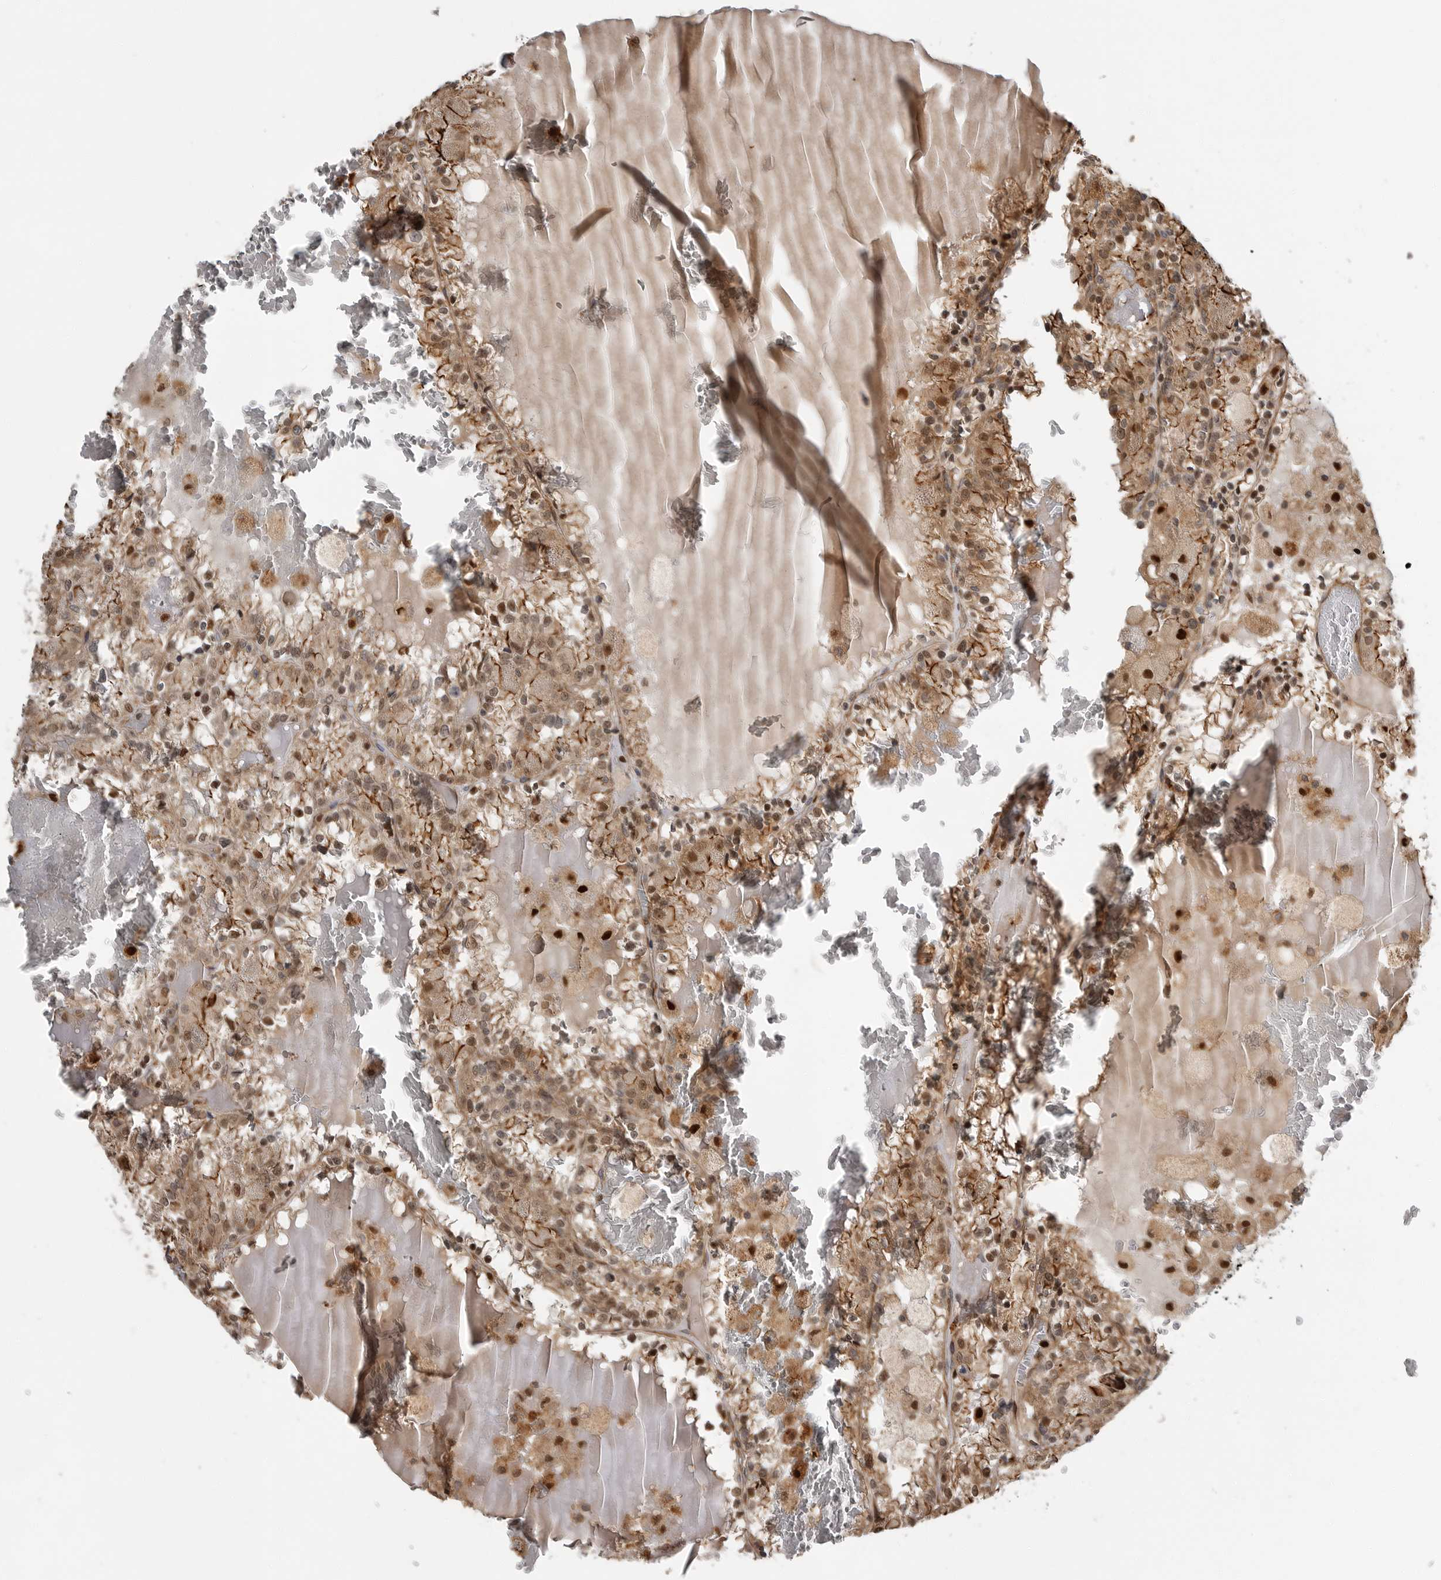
{"staining": {"intensity": "moderate", "quantity": ">75%", "location": "cytoplasmic/membranous,nuclear"}, "tissue": "renal cancer", "cell_type": "Tumor cells", "image_type": "cancer", "snomed": [{"axis": "morphology", "description": "Adenocarcinoma, NOS"}, {"axis": "topography", "description": "Kidney"}], "caption": "Immunohistochemical staining of human renal cancer displays moderate cytoplasmic/membranous and nuclear protein positivity in approximately >75% of tumor cells.", "gene": "STRAP", "patient": {"sex": "female", "age": 56}}